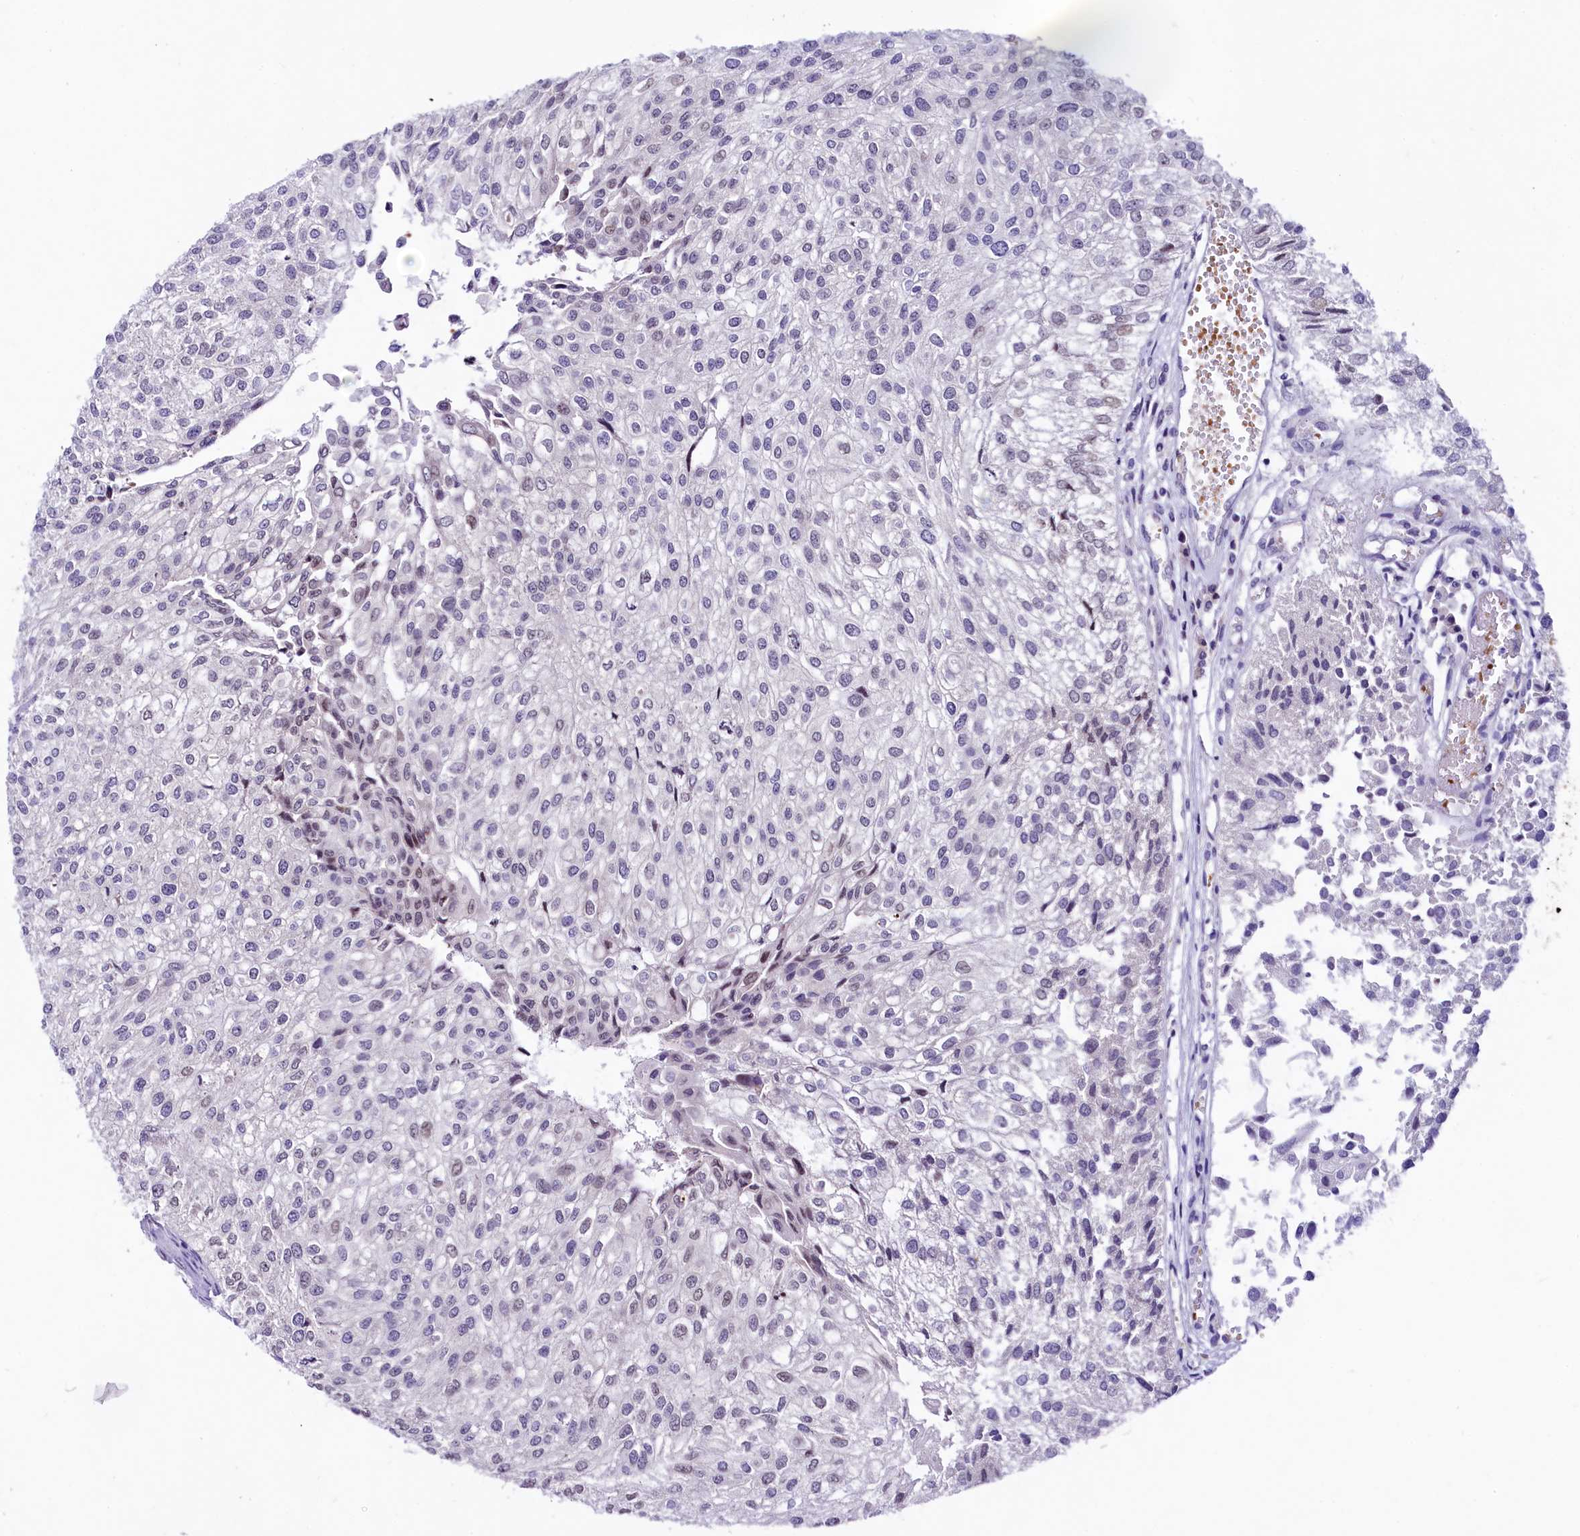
{"staining": {"intensity": "negative", "quantity": "none", "location": "none"}, "tissue": "urothelial cancer", "cell_type": "Tumor cells", "image_type": "cancer", "snomed": [{"axis": "morphology", "description": "Urothelial carcinoma, Low grade"}, {"axis": "topography", "description": "Urinary bladder"}], "caption": "Tumor cells show no significant staining in urothelial cancer. Nuclei are stained in blue.", "gene": "LEUTX", "patient": {"sex": "female", "age": 89}}